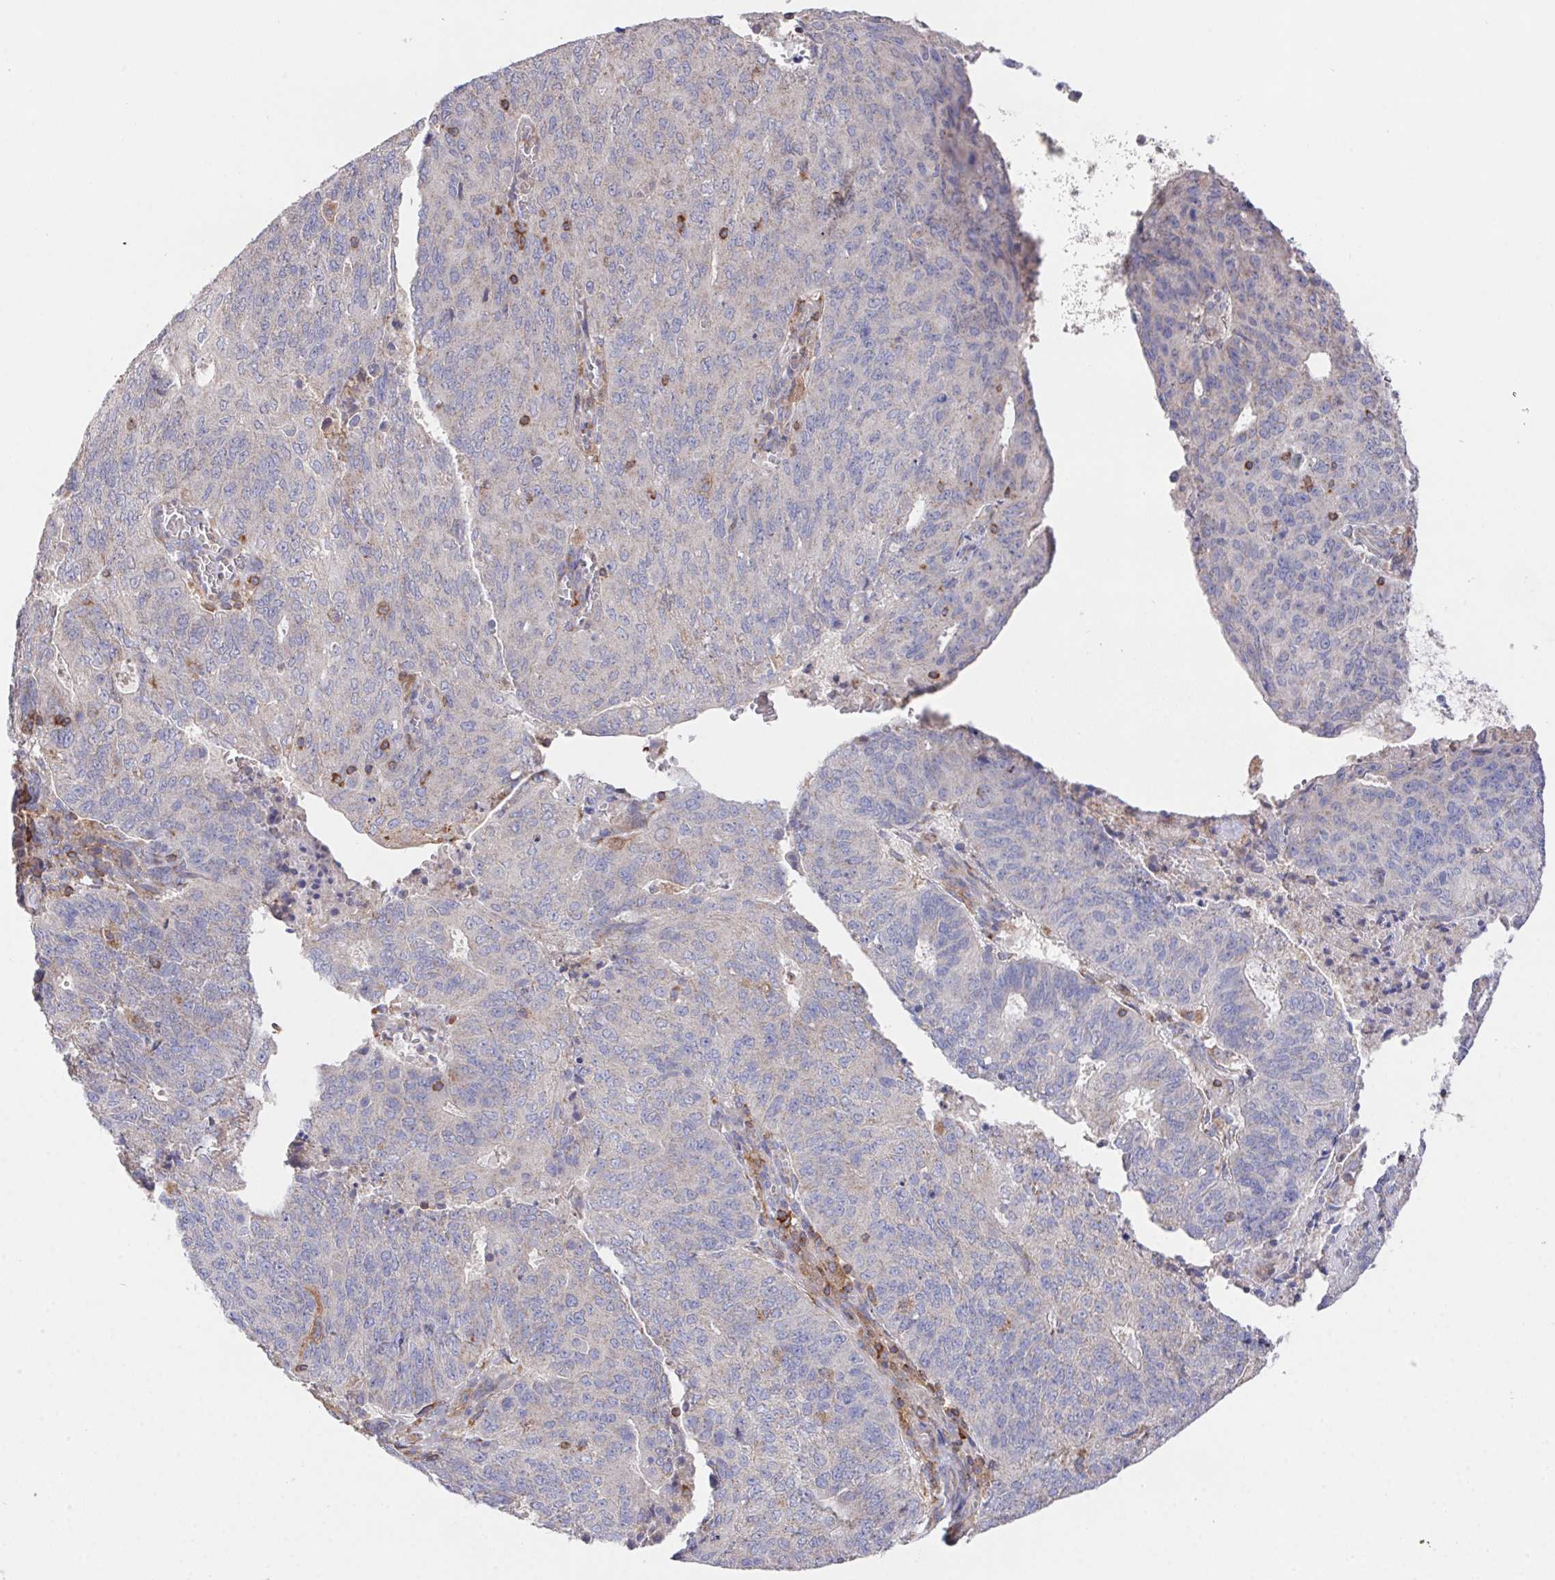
{"staining": {"intensity": "negative", "quantity": "none", "location": "none"}, "tissue": "endometrial cancer", "cell_type": "Tumor cells", "image_type": "cancer", "snomed": [{"axis": "morphology", "description": "Adenocarcinoma, NOS"}, {"axis": "topography", "description": "Endometrium"}], "caption": "Immunohistochemistry micrograph of neoplastic tissue: human endometrial adenocarcinoma stained with DAB (3,3'-diaminobenzidine) demonstrates no significant protein positivity in tumor cells.", "gene": "FAM241A", "patient": {"sex": "female", "age": 82}}